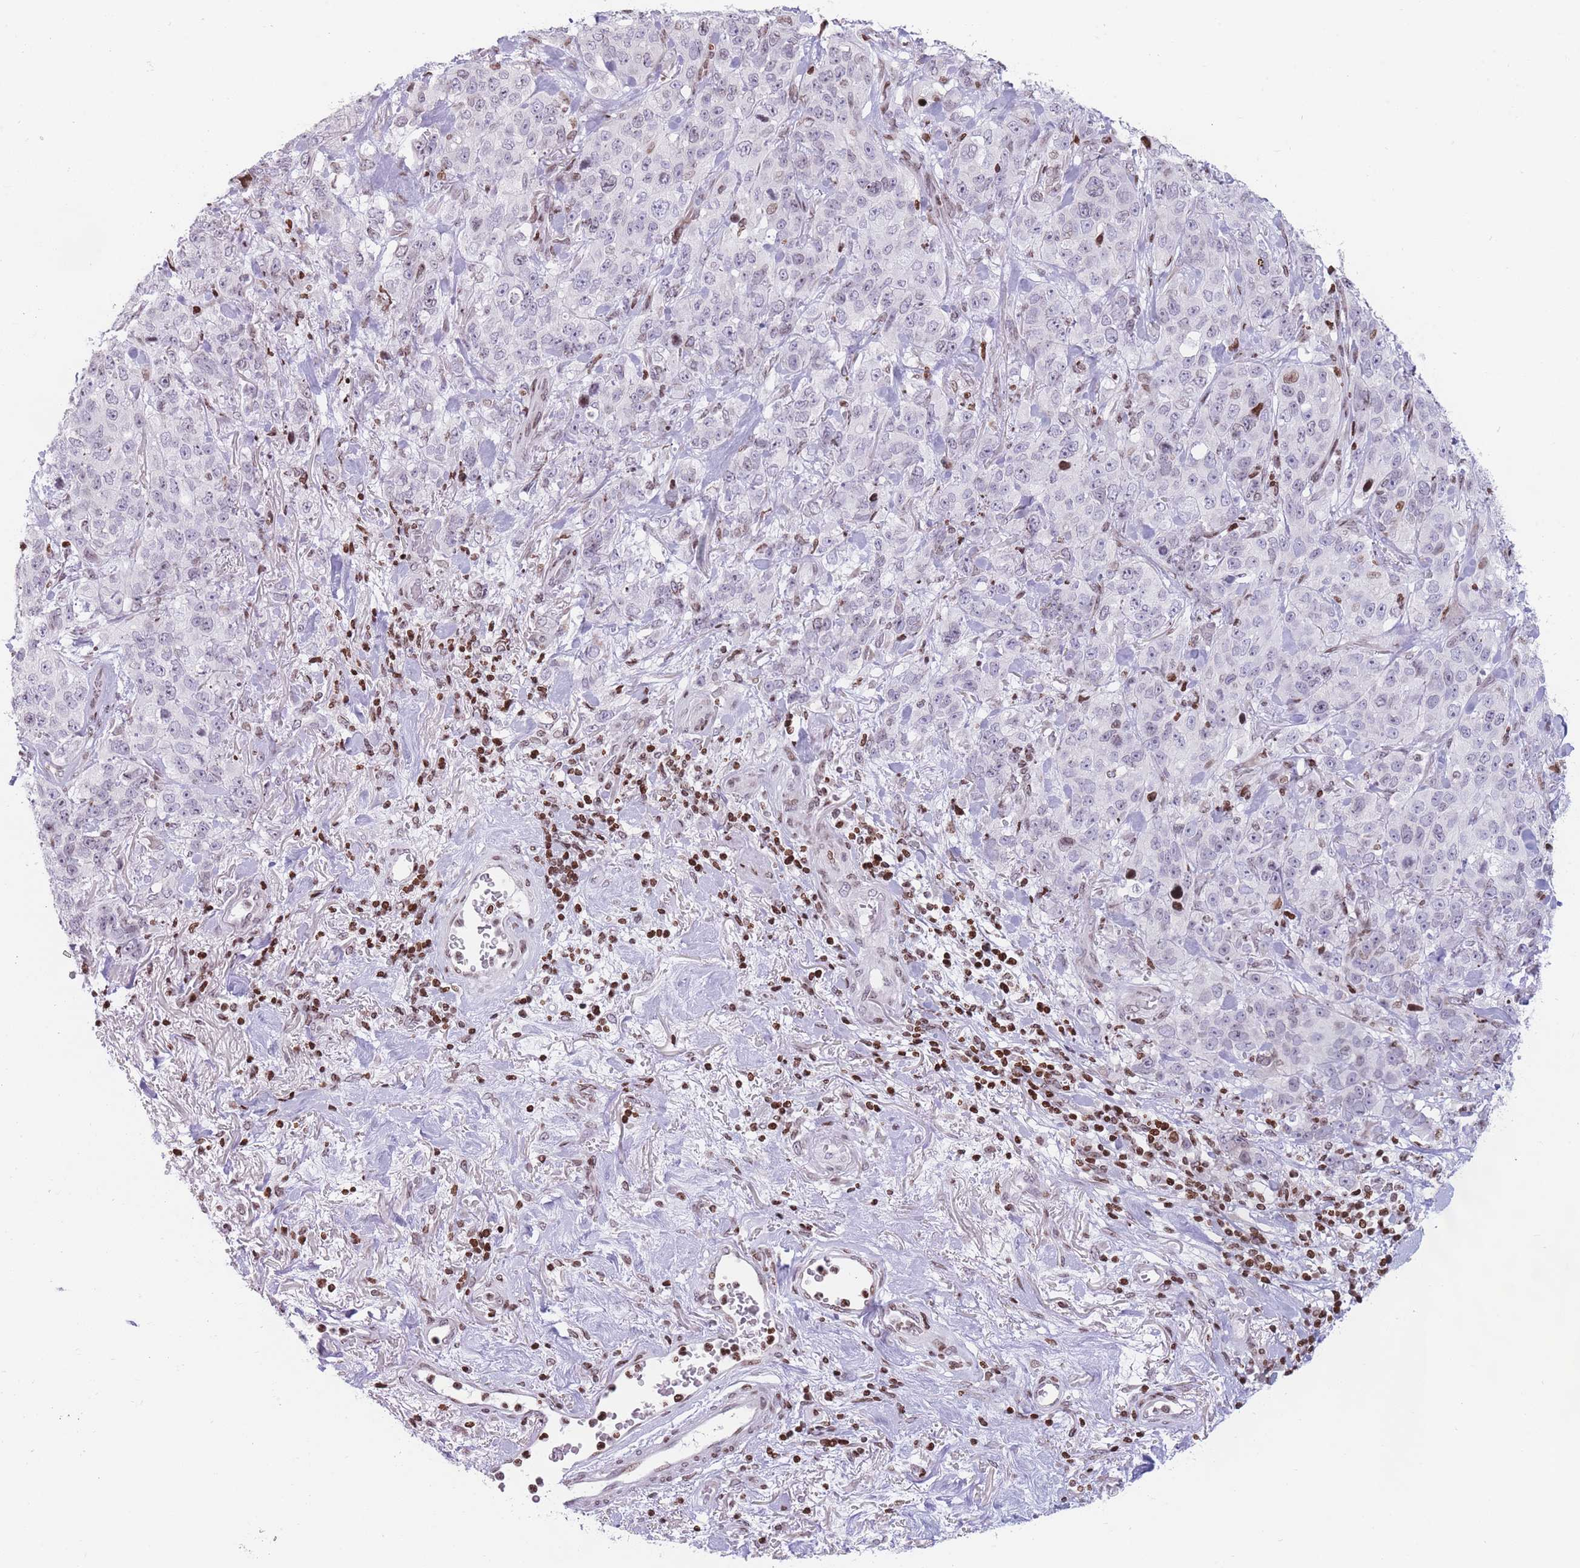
{"staining": {"intensity": "weak", "quantity": "<25%", "location": "nuclear"}, "tissue": "stomach cancer", "cell_type": "Tumor cells", "image_type": "cancer", "snomed": [{"axis": "morphology", "description": "Adenocarcinoma, NOS"}, {"axis": "topography", "description": "Stomach"}], "caption": "Human stomach cancer (adenocarcinoma) stained for a protein using IHC demonstrates no expression in tumor cells.", "gene": "AK9", "patient": {"sex": "male", "age": 48}}